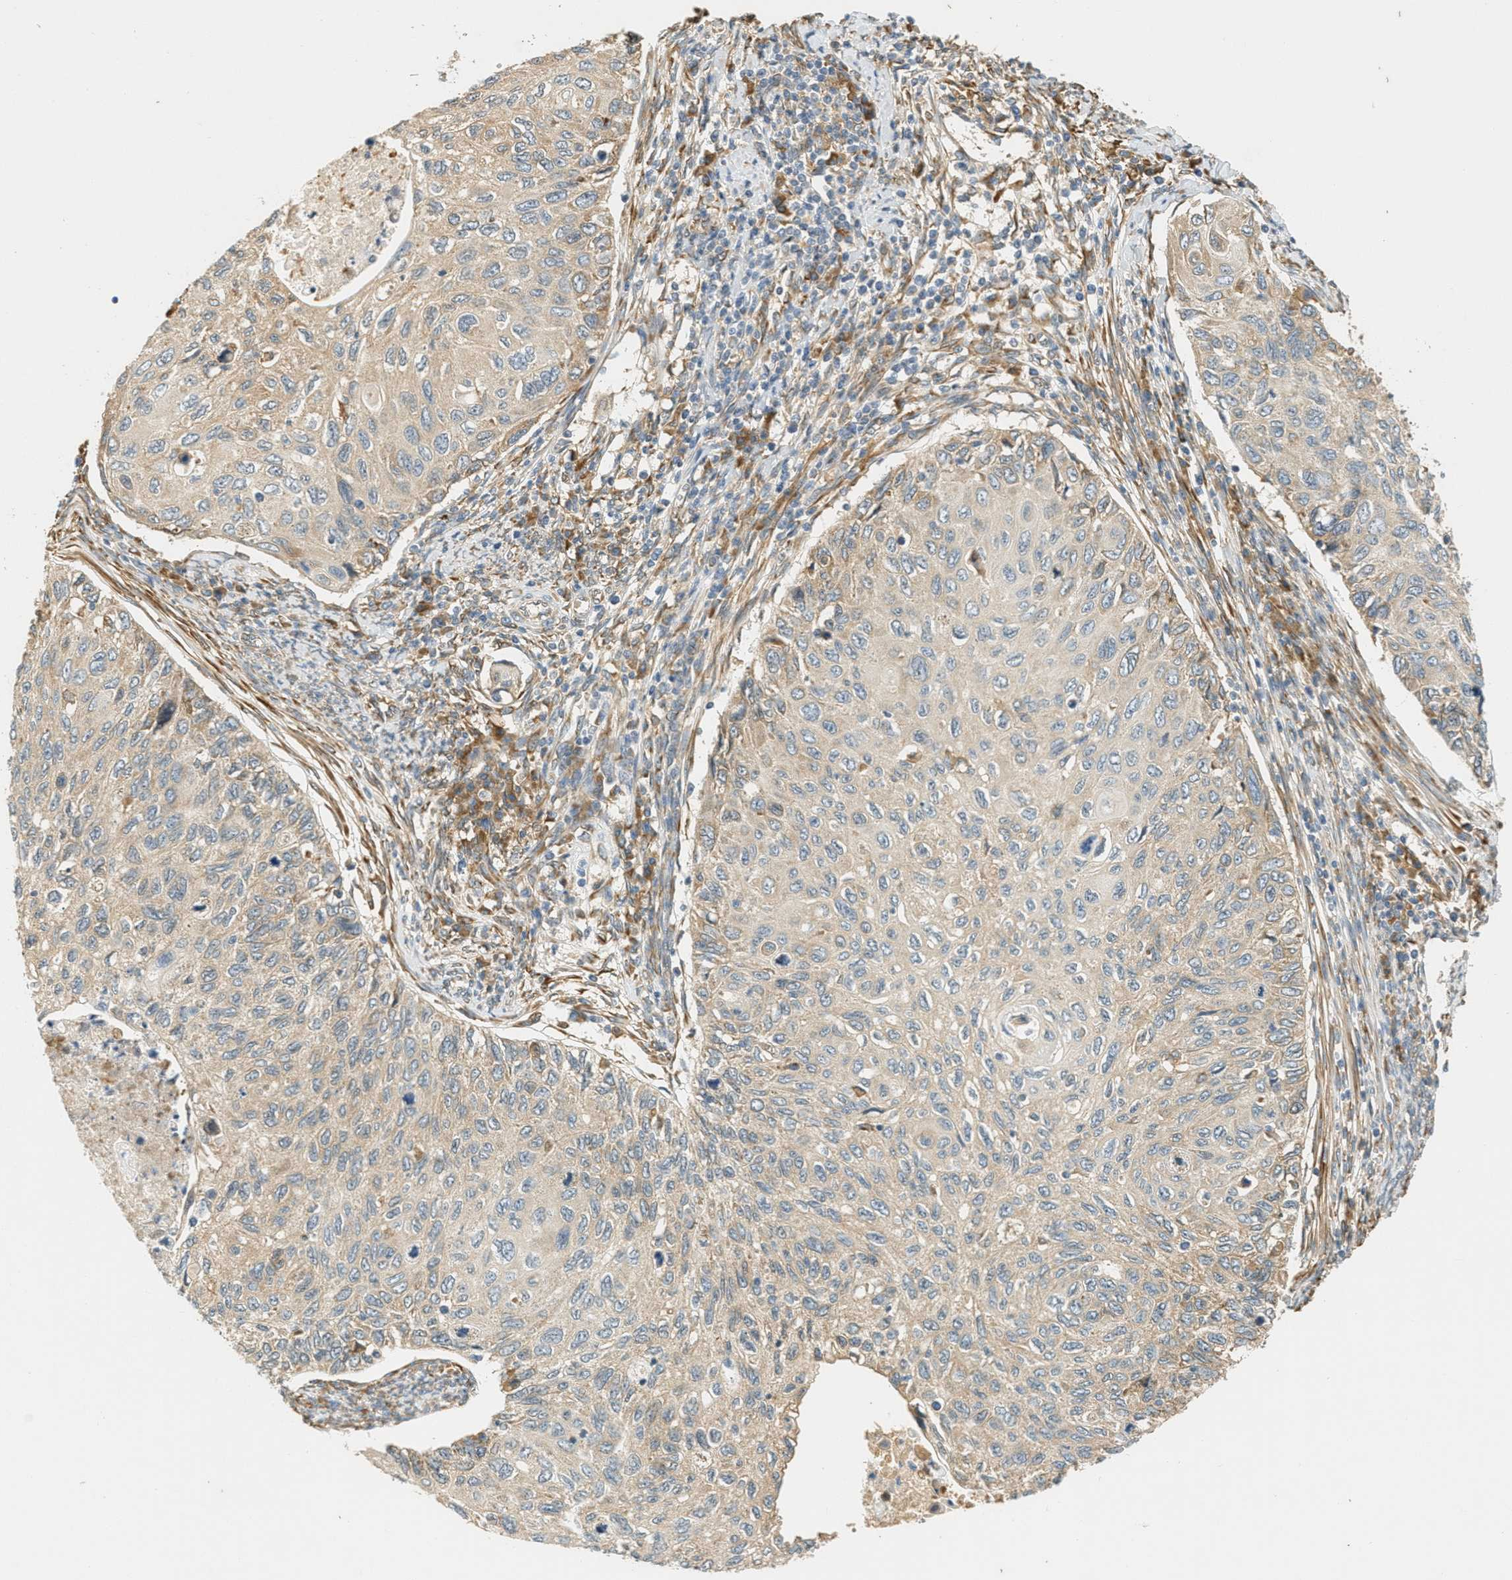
{"staining": {"intensity": "weak", "quantity": ">75%", "location": "cytoplasmic/membranous"}, "tissue": "cervical cancer", "cell_type": "Tumor cells", "image_type": "cancer", "snomed": [{"axis": "morphology", "description": "Squamous cell carcinoma, NOS"}, {"axis": "topography", "description": "Cervix"}], "caption": "Immunohistochemistry of human cervical cancer demonstrates low levels of weak cytoplasmic/membranous staining in about >75% of tumor cells.", "gene": "PDK1", "patient": {"sex": "female", "age": 70}}